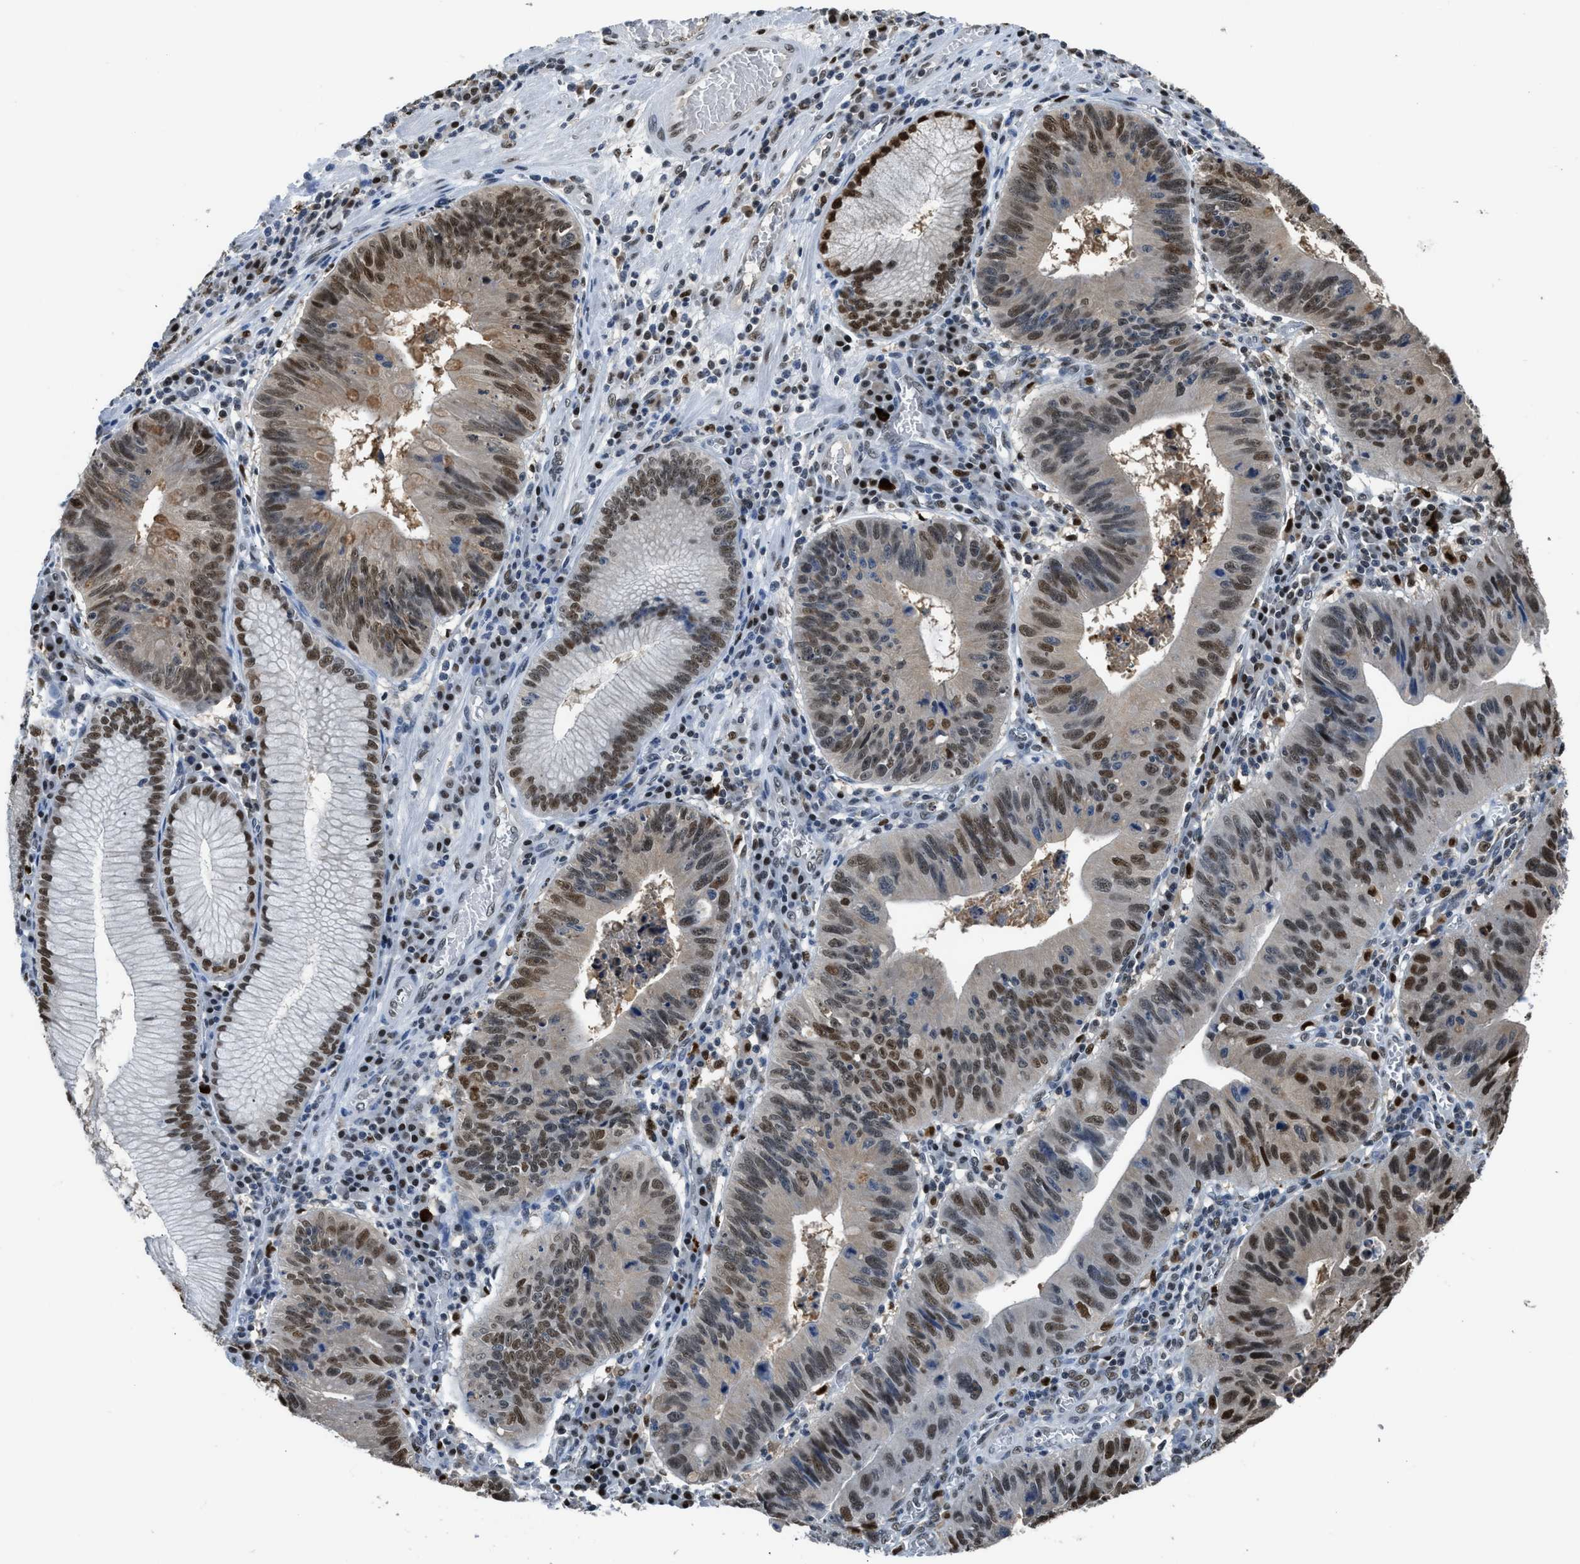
{"staining": {"intensity": "moderate", "quantity": "25%-75%", "location": "nuclear"}, "tissue": "stomach cancer", "cell_type": "Tumor cells", "image_type": "cancer", "snomed": [{"axis": "morphology", "description": "Adenocarcinoma, NOS"}, {"axis": "topography", "description": "Stomach"}], "caption": "Stomach adenocarcinoma was stained to show a protein in brown. There is medium levels of moderate nuclear expression in about 25%-75% of tumor cells.", "gene": "ALX1", "patient": {"sex": "male", "age": 59}}